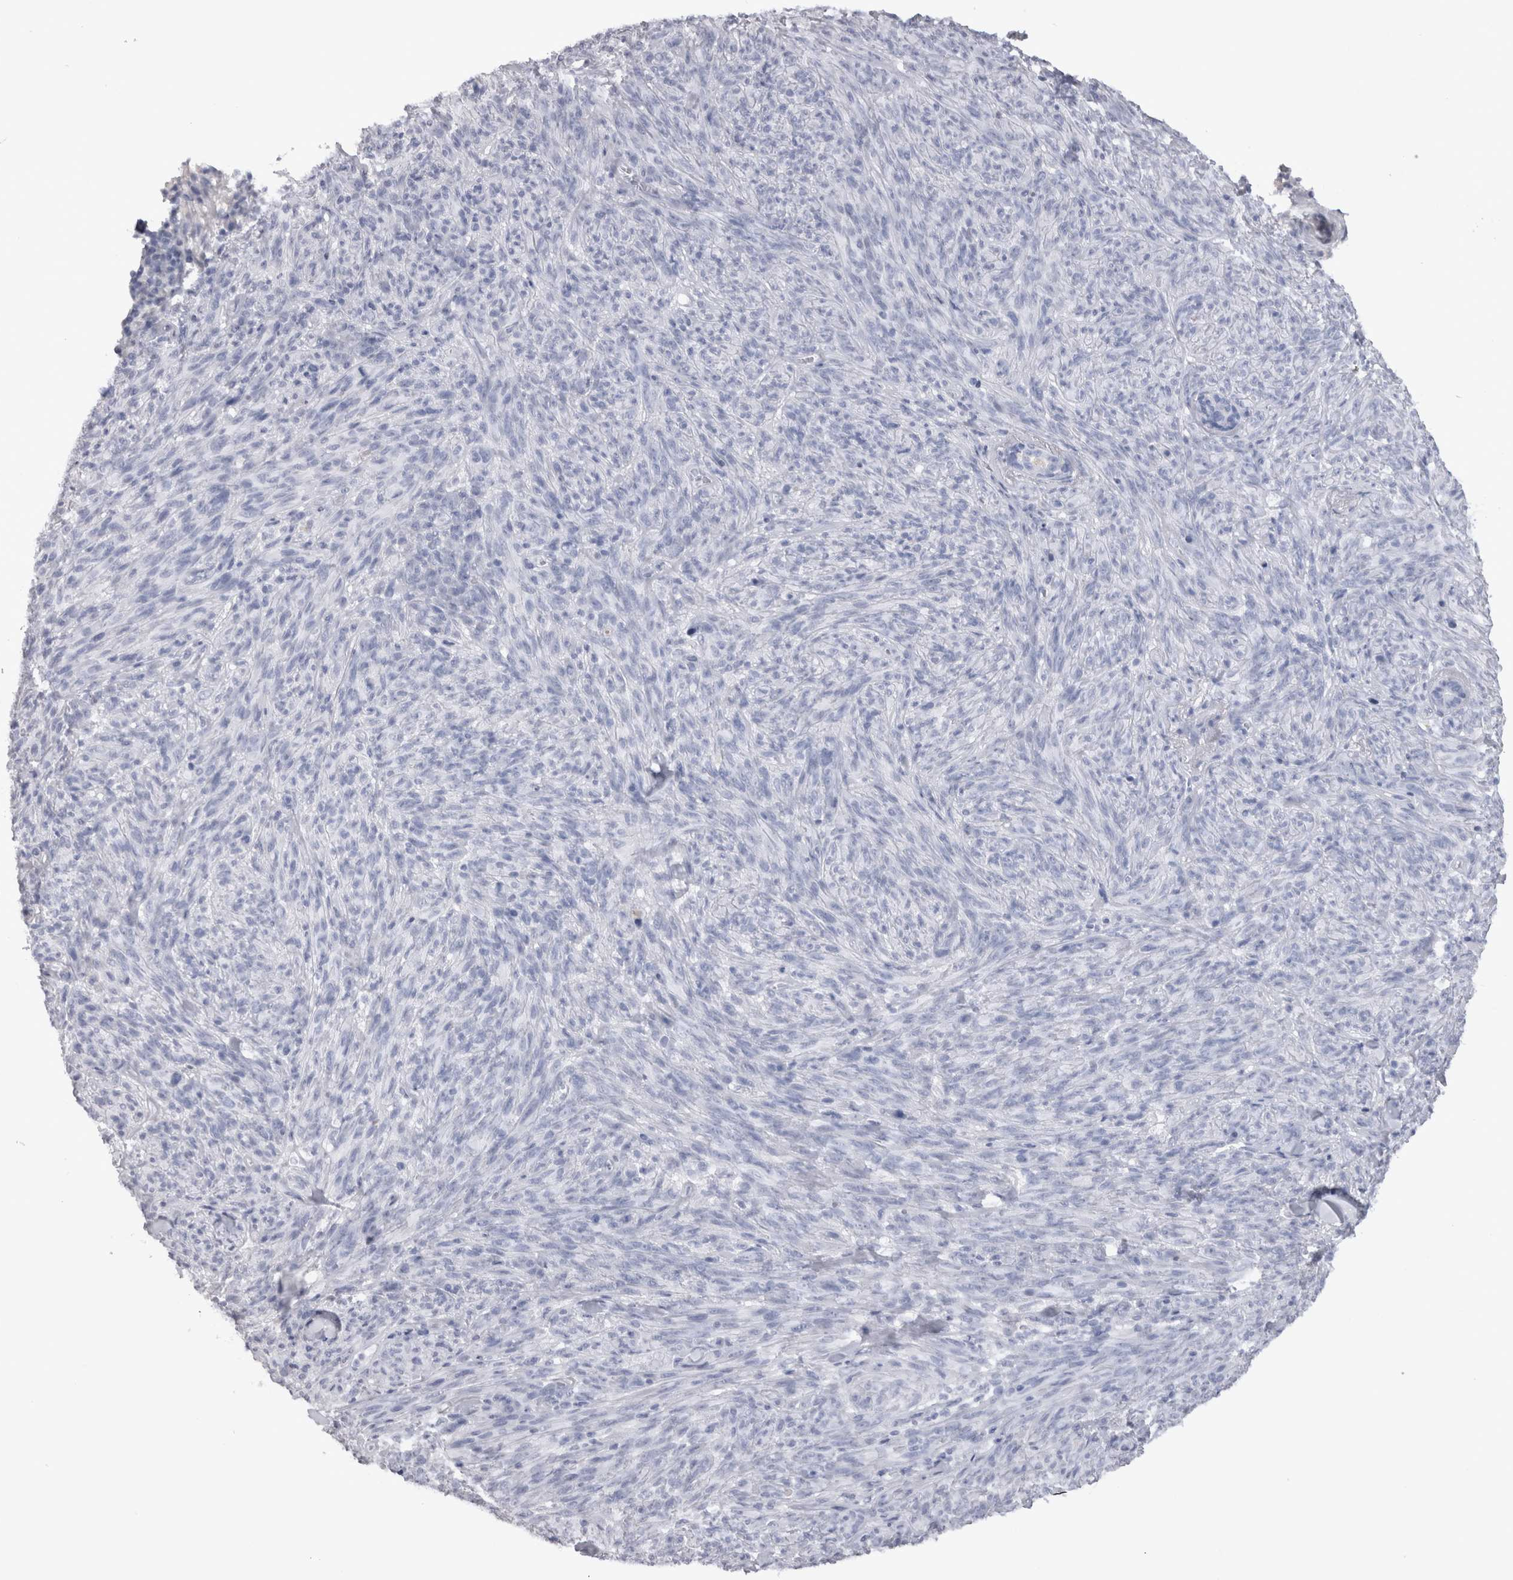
{"staining": {"intensity": "negative", "quantity": "none", "location": "none"}, "tissue": "melanoma", "cell_type": "Tumor cells", "image_type": "cancer", "snomed": [{"axis": "morphology", "description": "Malignant melanoma, NOS"}, {"axis": "topography", "description": "Skin of head"}], "caption": "Human malignant melanoma stained for a protein using IHC exhibits no positivity in tumor cells.", "gene": "ADAM2", "patient": {"sex": "male", "age": 96}}